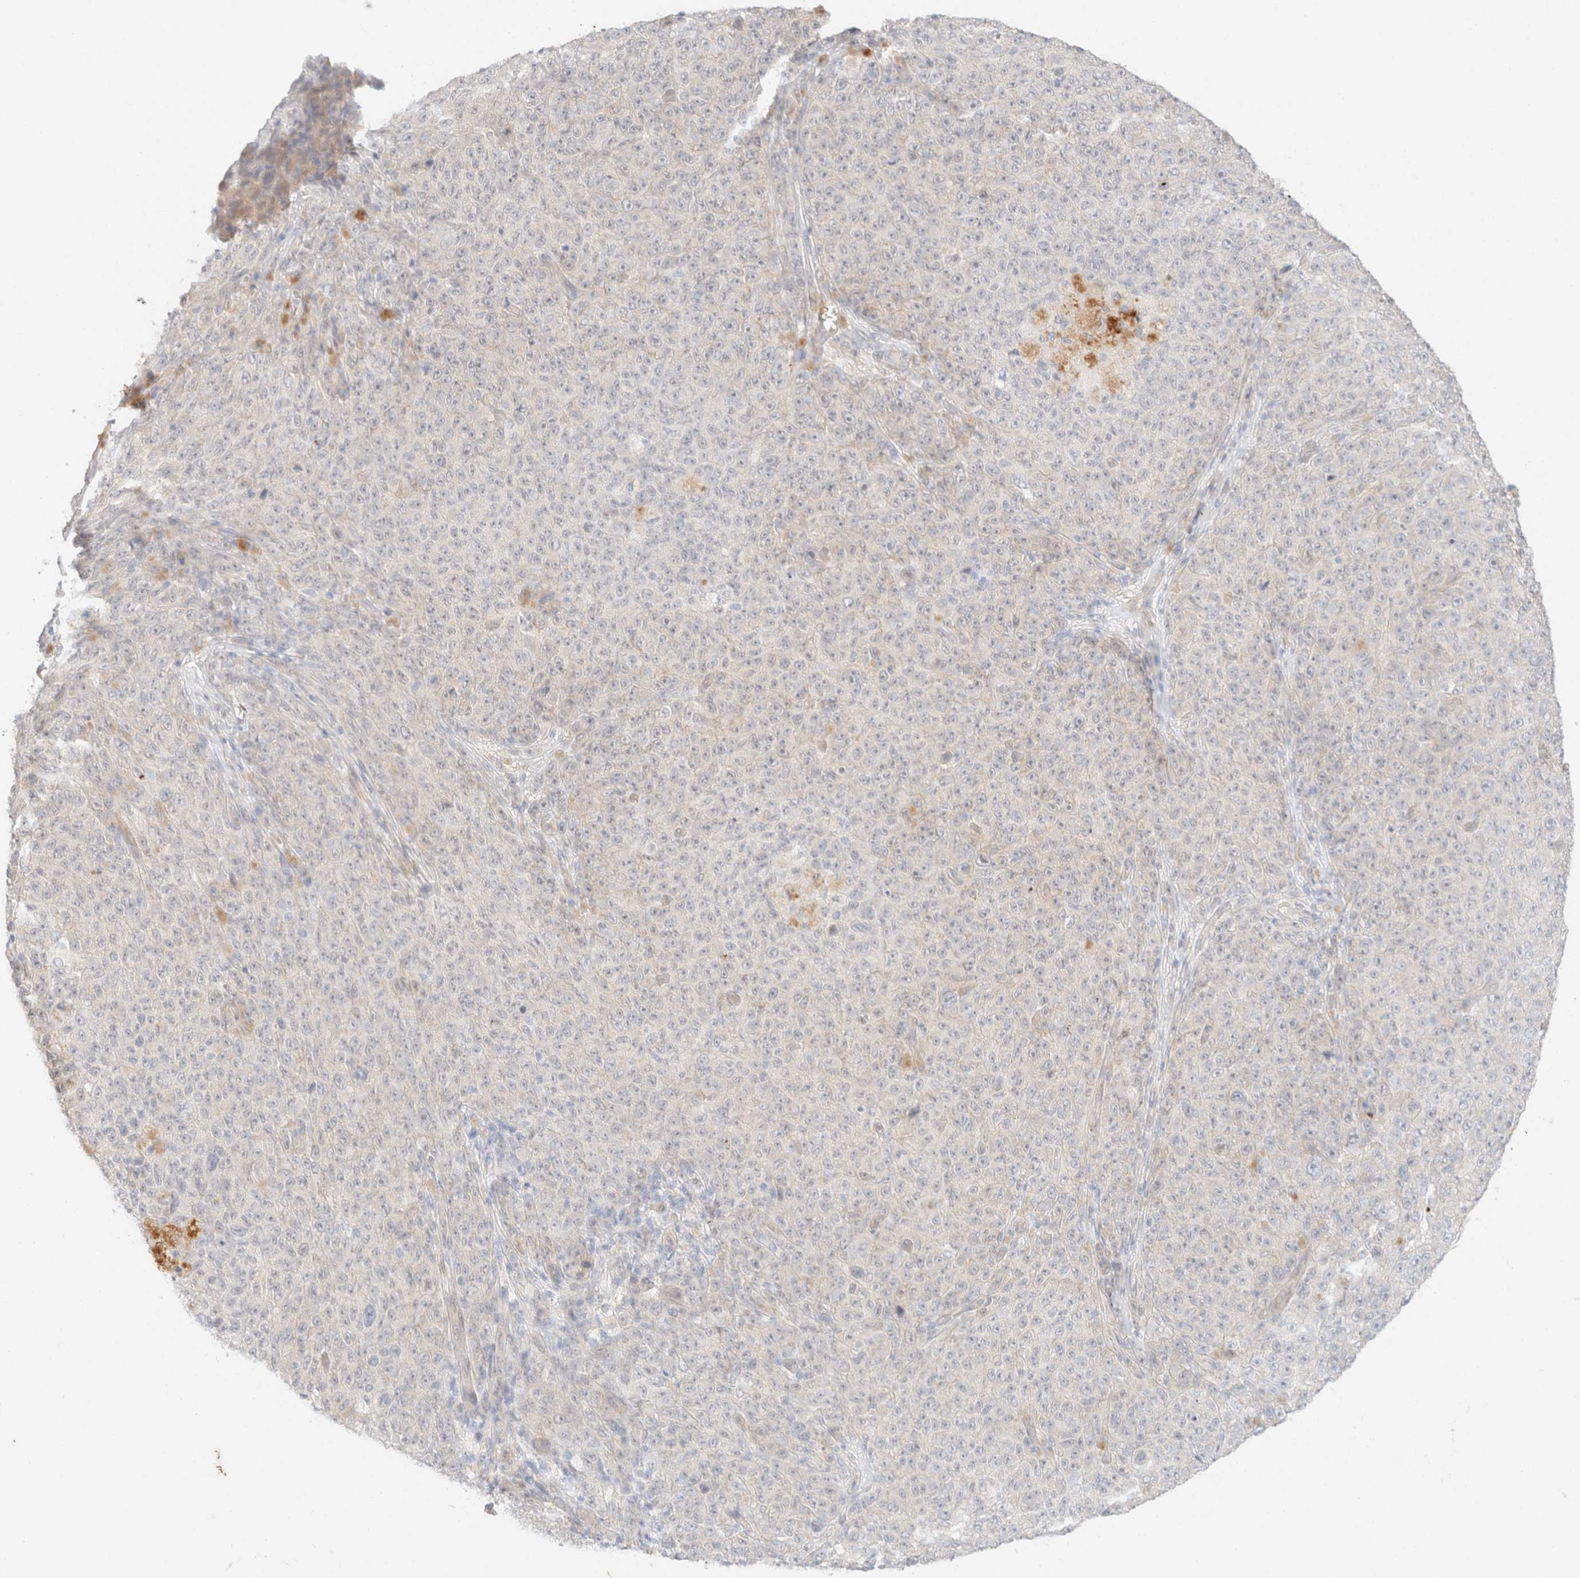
{"staining": {"intensity": "negative", "quantity": "none", "location": "none"}, "tissue": "melanoma", "cell_type": "Tumor cells", "image_type": "cancer", "snomed": [{"axis": "morphology", "description": "Malignant melanoma, NOS"}, {"axis": "topography", "description": "Skin"}], "caption": "Tumor cells show no significant protein expression in malignant melanoma.", "gene": "CSNK1E", "patient": {"sex": "female", "age": 82}}